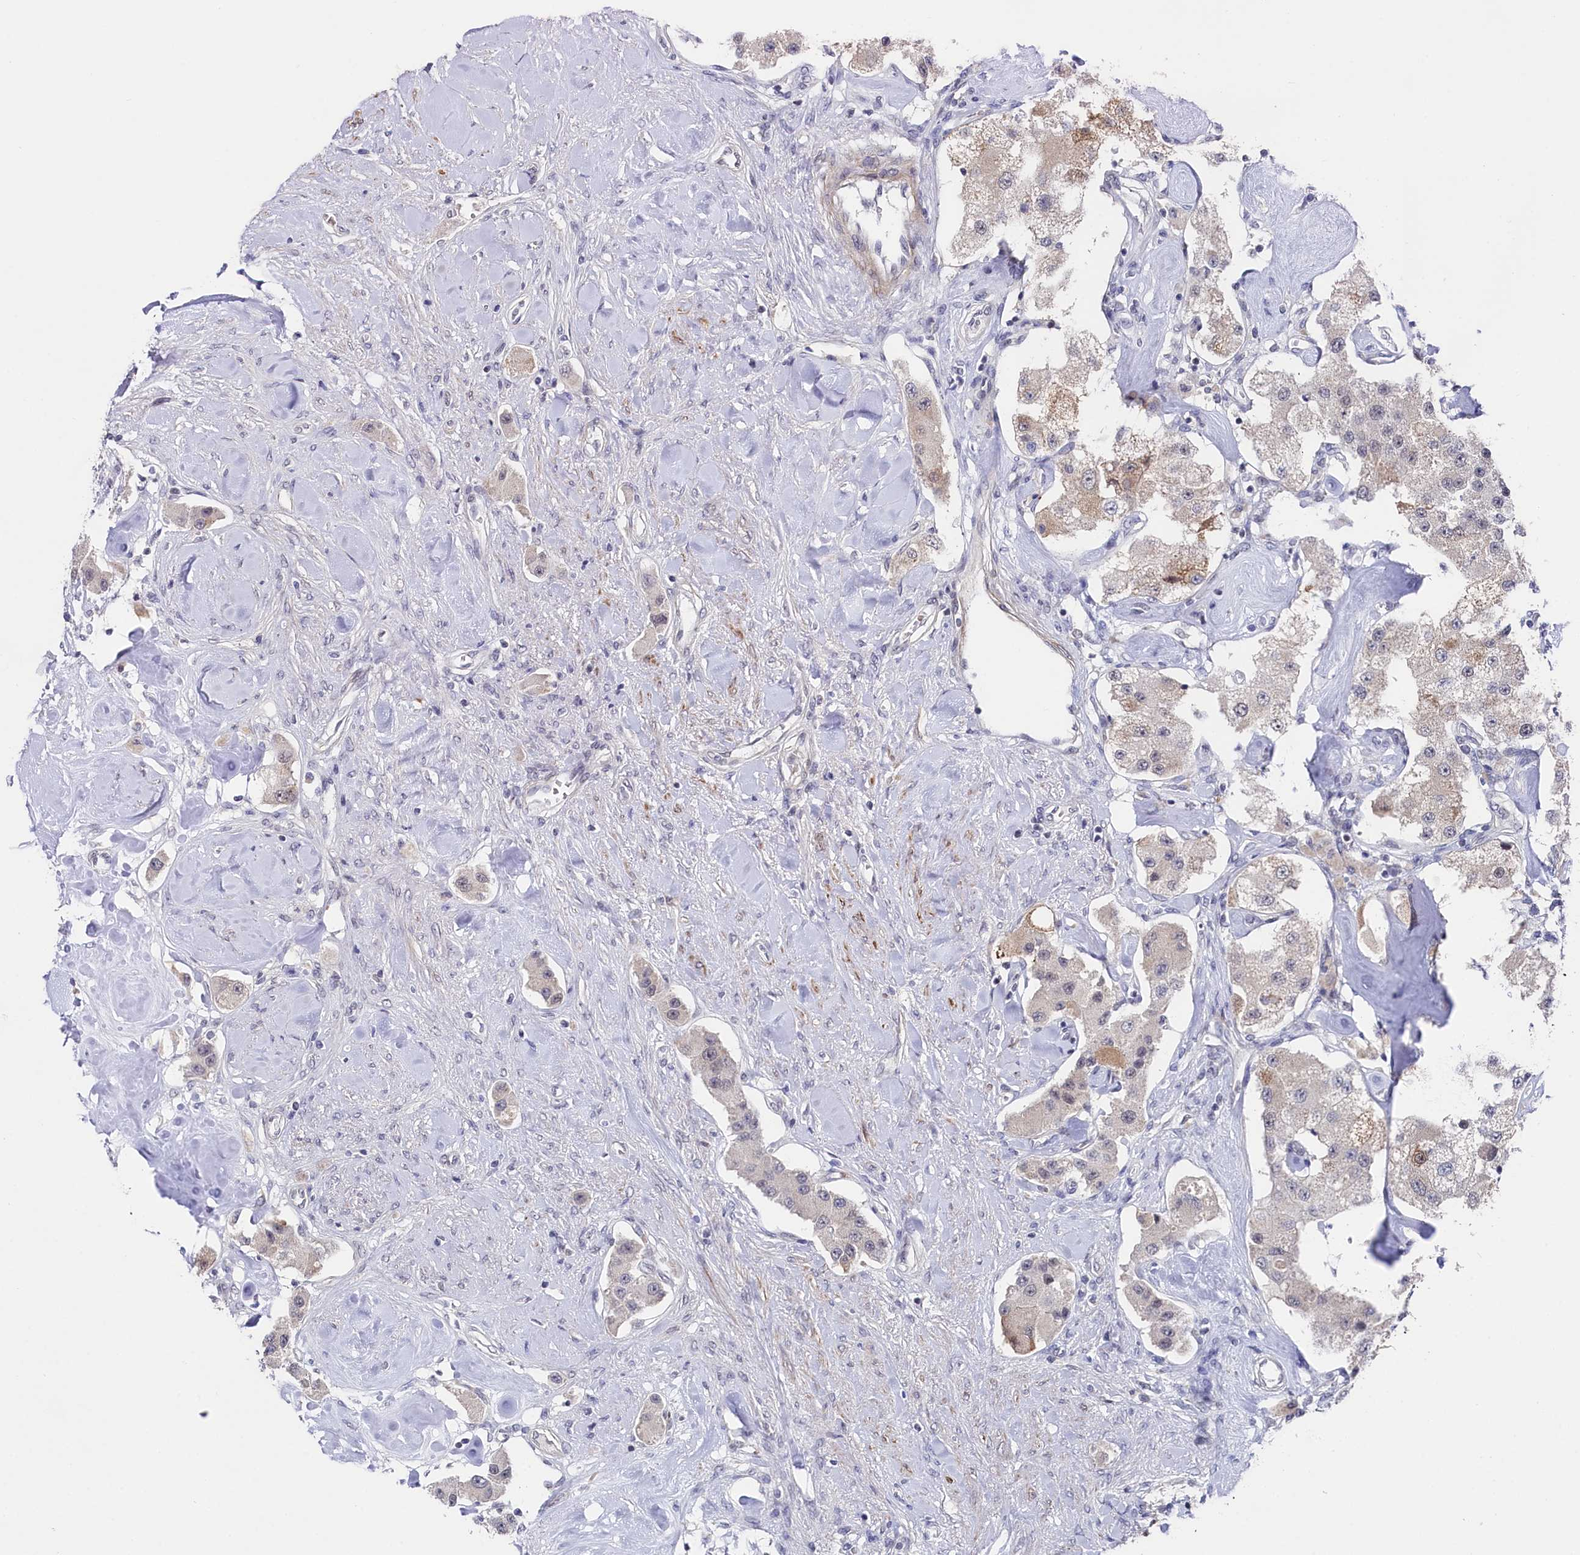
{"staining": {"intensity": "negative", "quantity": "none", "location": "none"}, "tissue": "carcinoid", "cell_type": "Tumor cells", "image_type": "cancer", "snomed": [{"axis": "morphology", "description": "Carcinoid, malignant, NOS"}, {"axis": "topography", "description": "Pancreas"}], "caption": "Immunohistochemistry of carcinoid shows no positivity in tumor cells. Brightfield microscopy of immunohistochemistry stained with DAB (3,3'-diaminobenzidine) (brown) and hematoxylin (blue), captured at high magnification.", "gene": "TIGD4", "patient": {"sex": "male", "age": 41}}